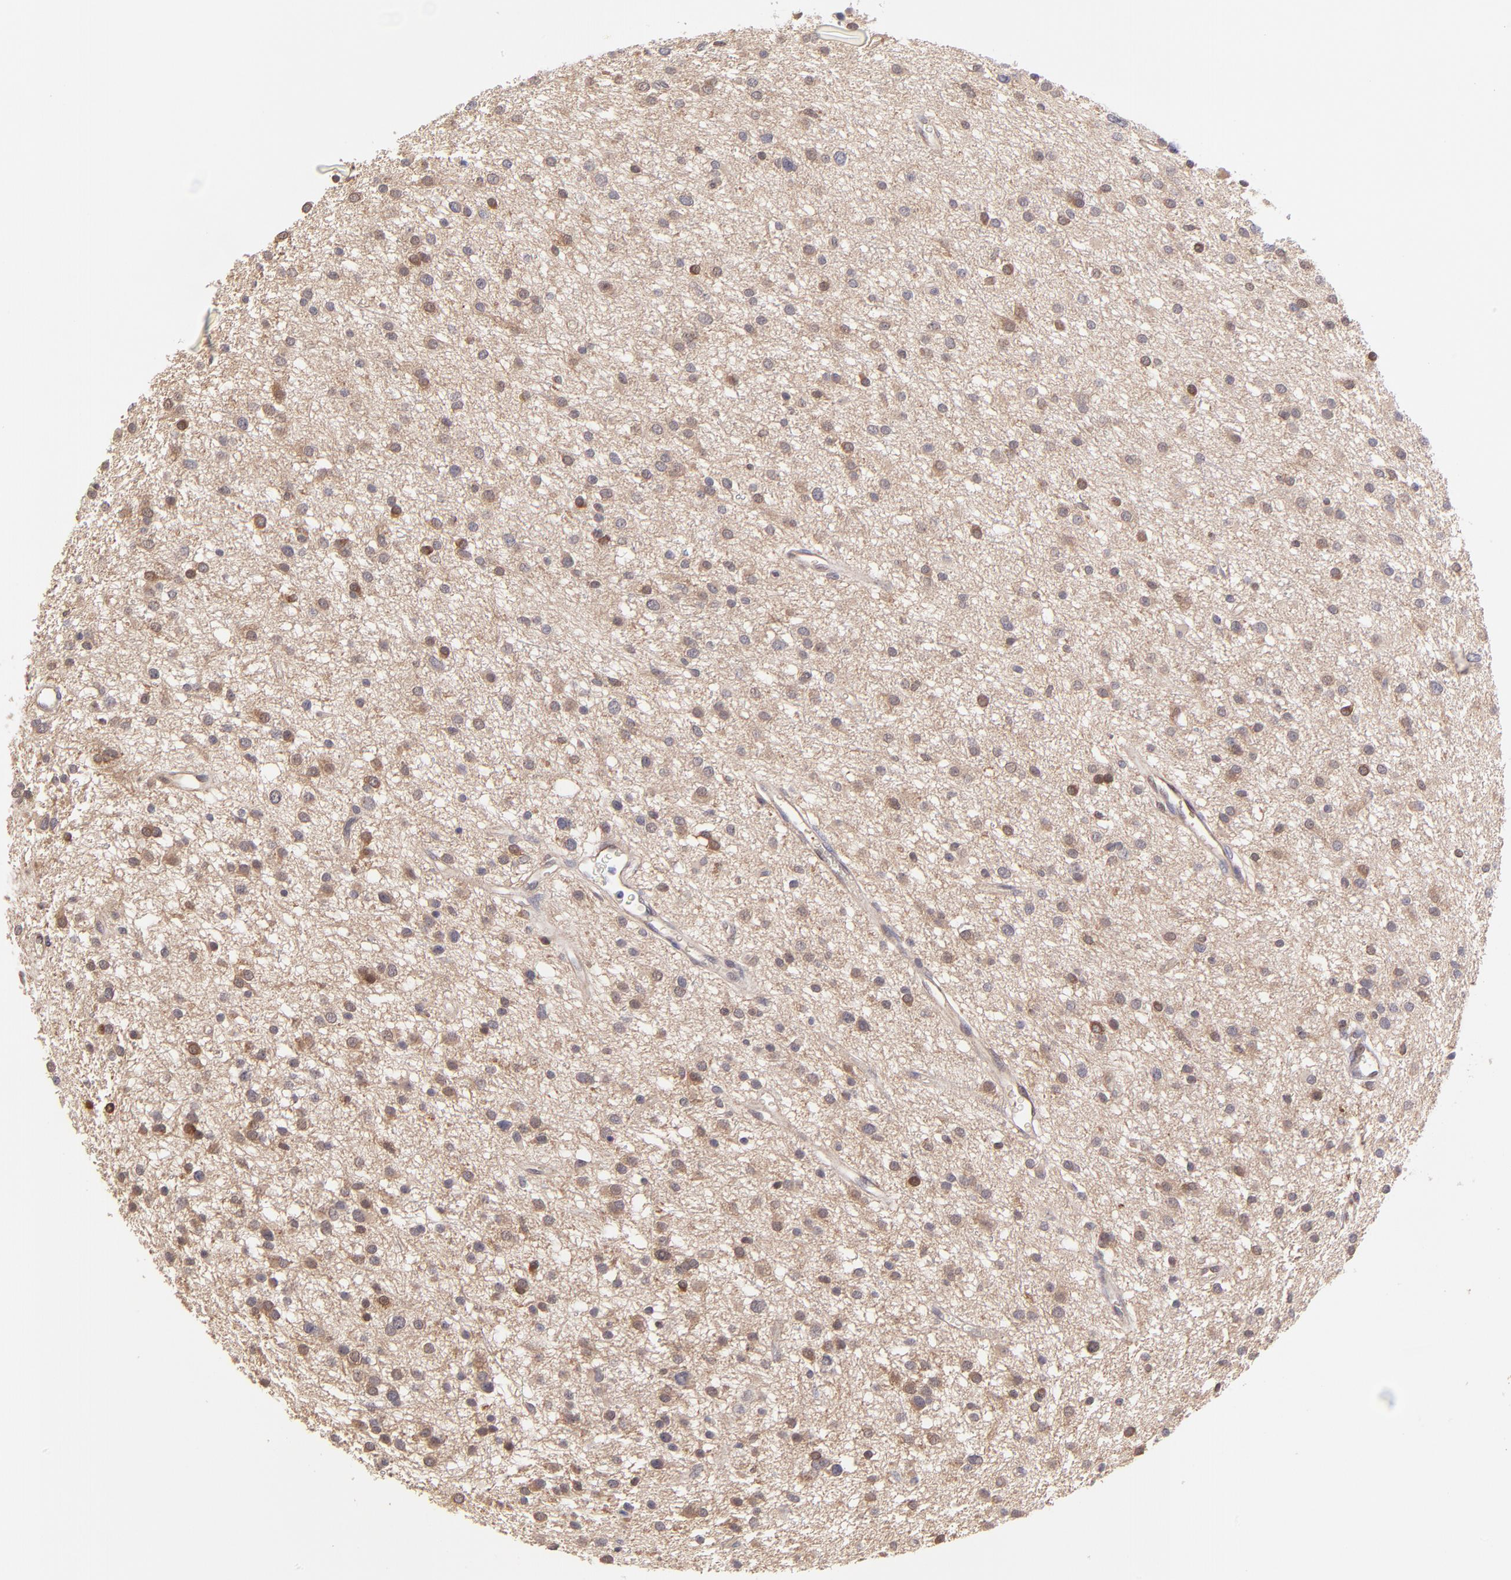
{"staining": {"intensity": "moderate", "quantity": "25%-75%", "location": "nuclear"}, "tissue": "glioma", "cell_type": "Tumor cells", "image_type": "cancer", "snomed": [{"axis": "morphology", "description": "Glioma, malignant, Low grade"}, {"axis": "topography", "description": "Brain"}], "caption": "DAB immunohistochemical staining of human malignant low-grade glioma exhibits moderate nuclear protein expression in approximately 25%-75% of tumor cells.", "gene": "HYAL1", "patient": {"sex": "female", "age": 36}}